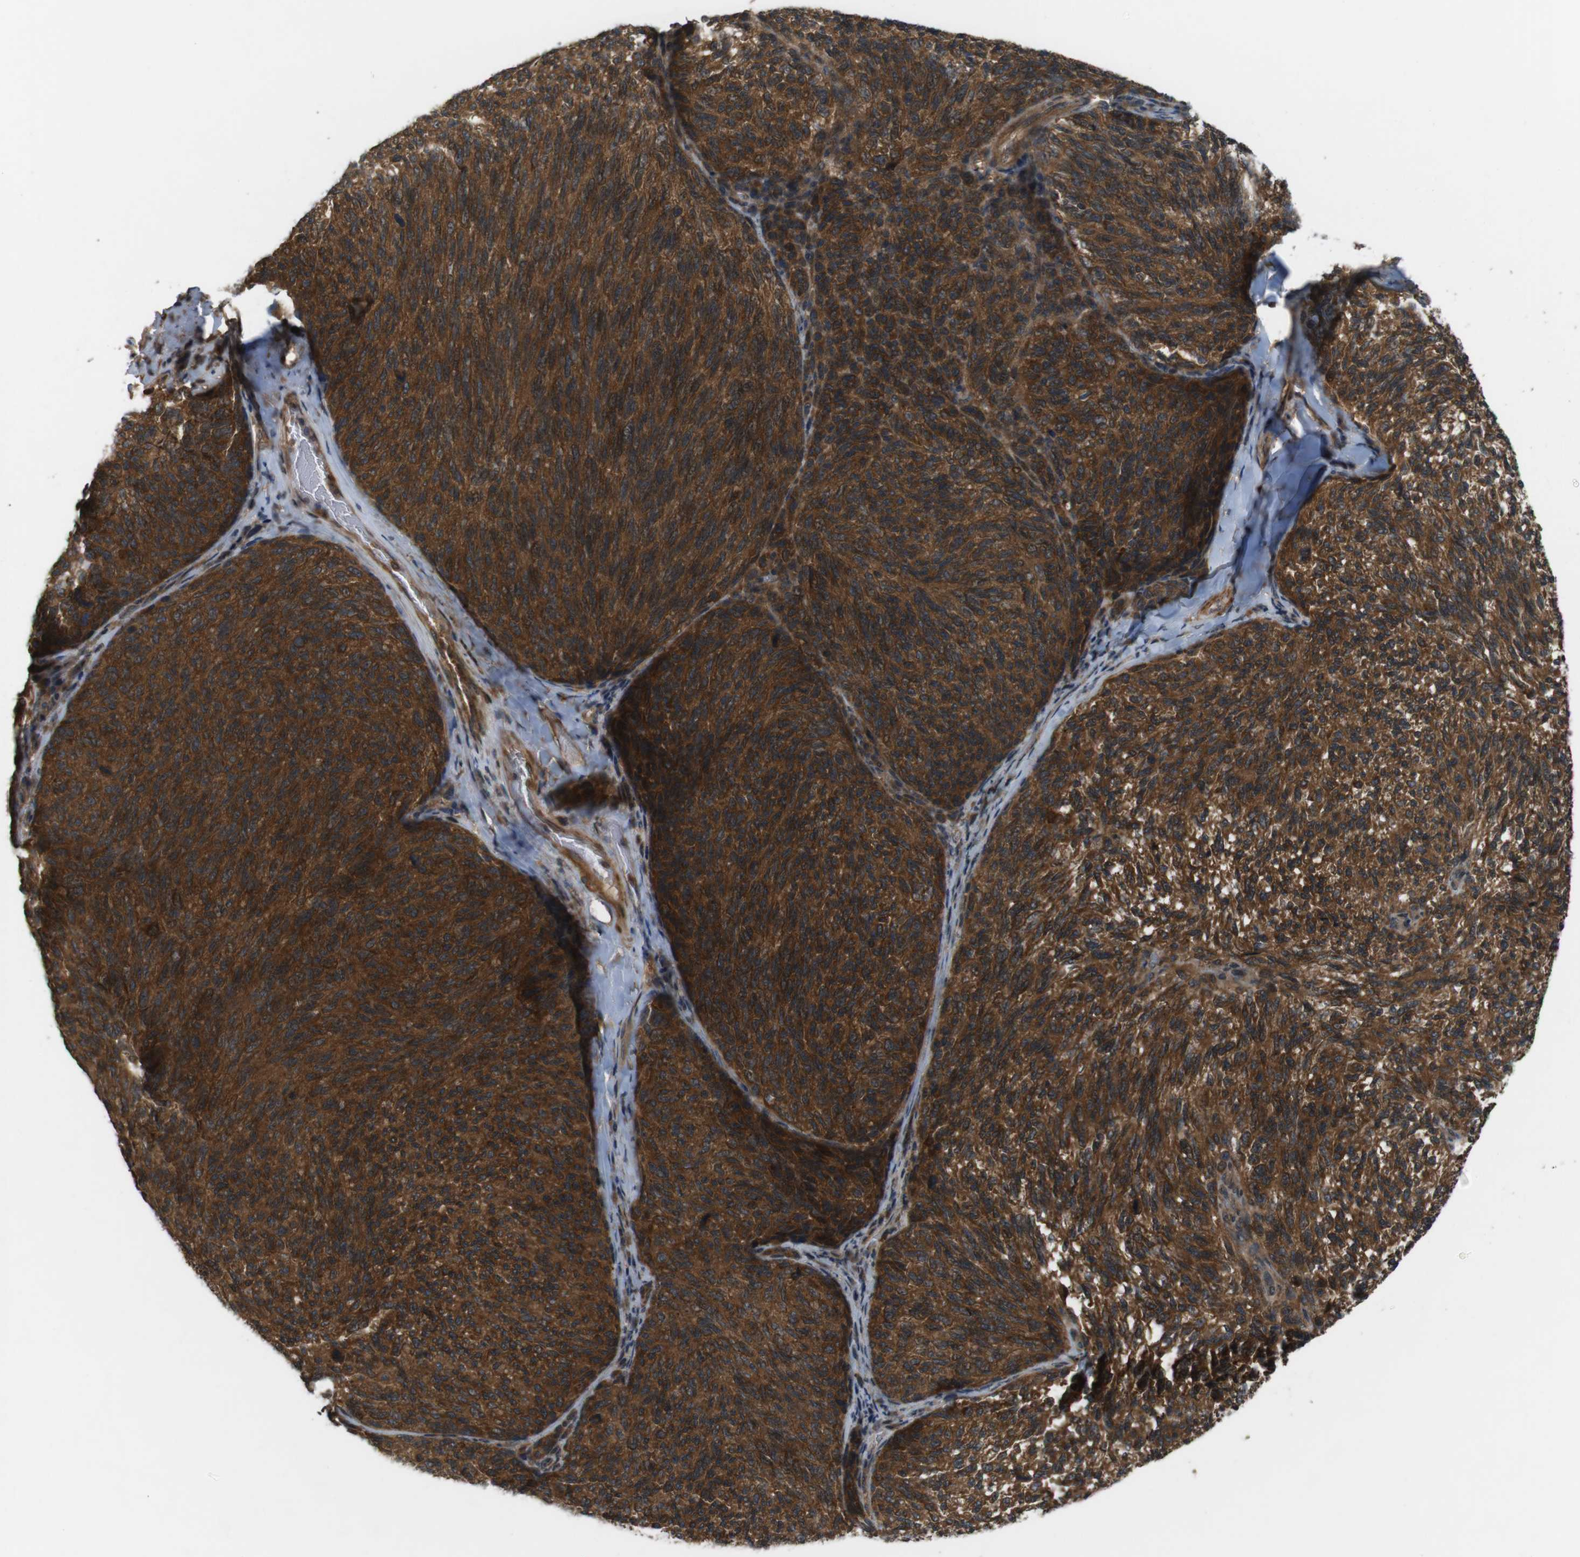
{"staining": {"intensity": "strong", "quantity": ">75%", "location": "cytoplasmic/membranous"}, "tissue": "melanoma", "cell_type": "Tumor cells", "image_type": "cancer", "snomed": [{"axis": "morphology", "description": "Malignant melanoma, NOS"}, {"axis": "topography", "description": "Skin"}], "caption": "Immunohistochemical staining of melanoma shows strong cytoplasmic/membranous protein positivity in approximately >75% of tumor cells.", "gene": "NFKBIE", "patient": {"sex": "female", "age": 73}}